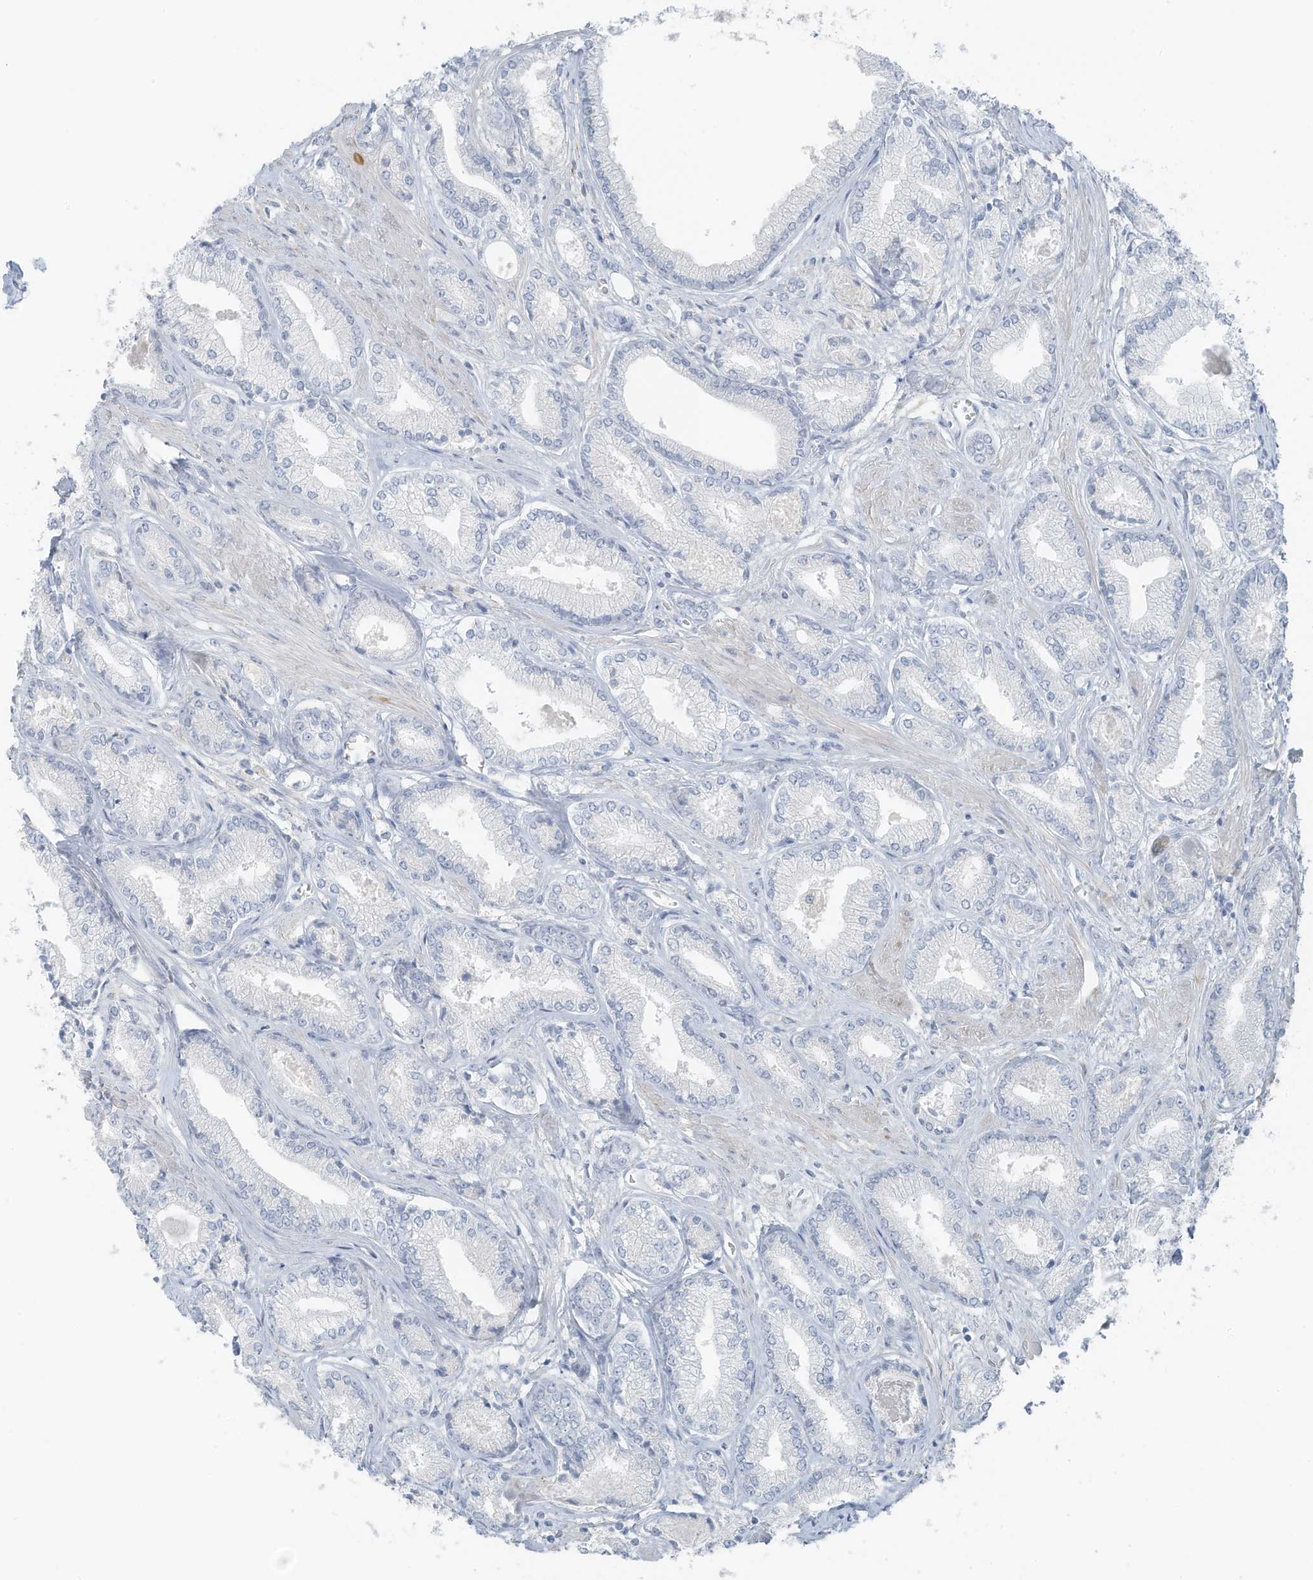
{"staining": {"intensity": "negative", "quantity": "none", "location": "none"}, "tissue": "prostate cancer", "cell_type": "Tumor cells", "image_type": "cancer", "snomed": [{"axis": "morphology", "description": "Adenocarcinoma, Low grade"}, {"axis": "topography", "description": "Prostate"}], "caption": "A high-resolution micrograph shows immunohistochemistry staining of prostate cancer (adenocarcinoma (low-grade)), which shows no significant expression in tumor cells.", "gene": "SLC25A43", "patient": {"sex": "male", "age": 60}}